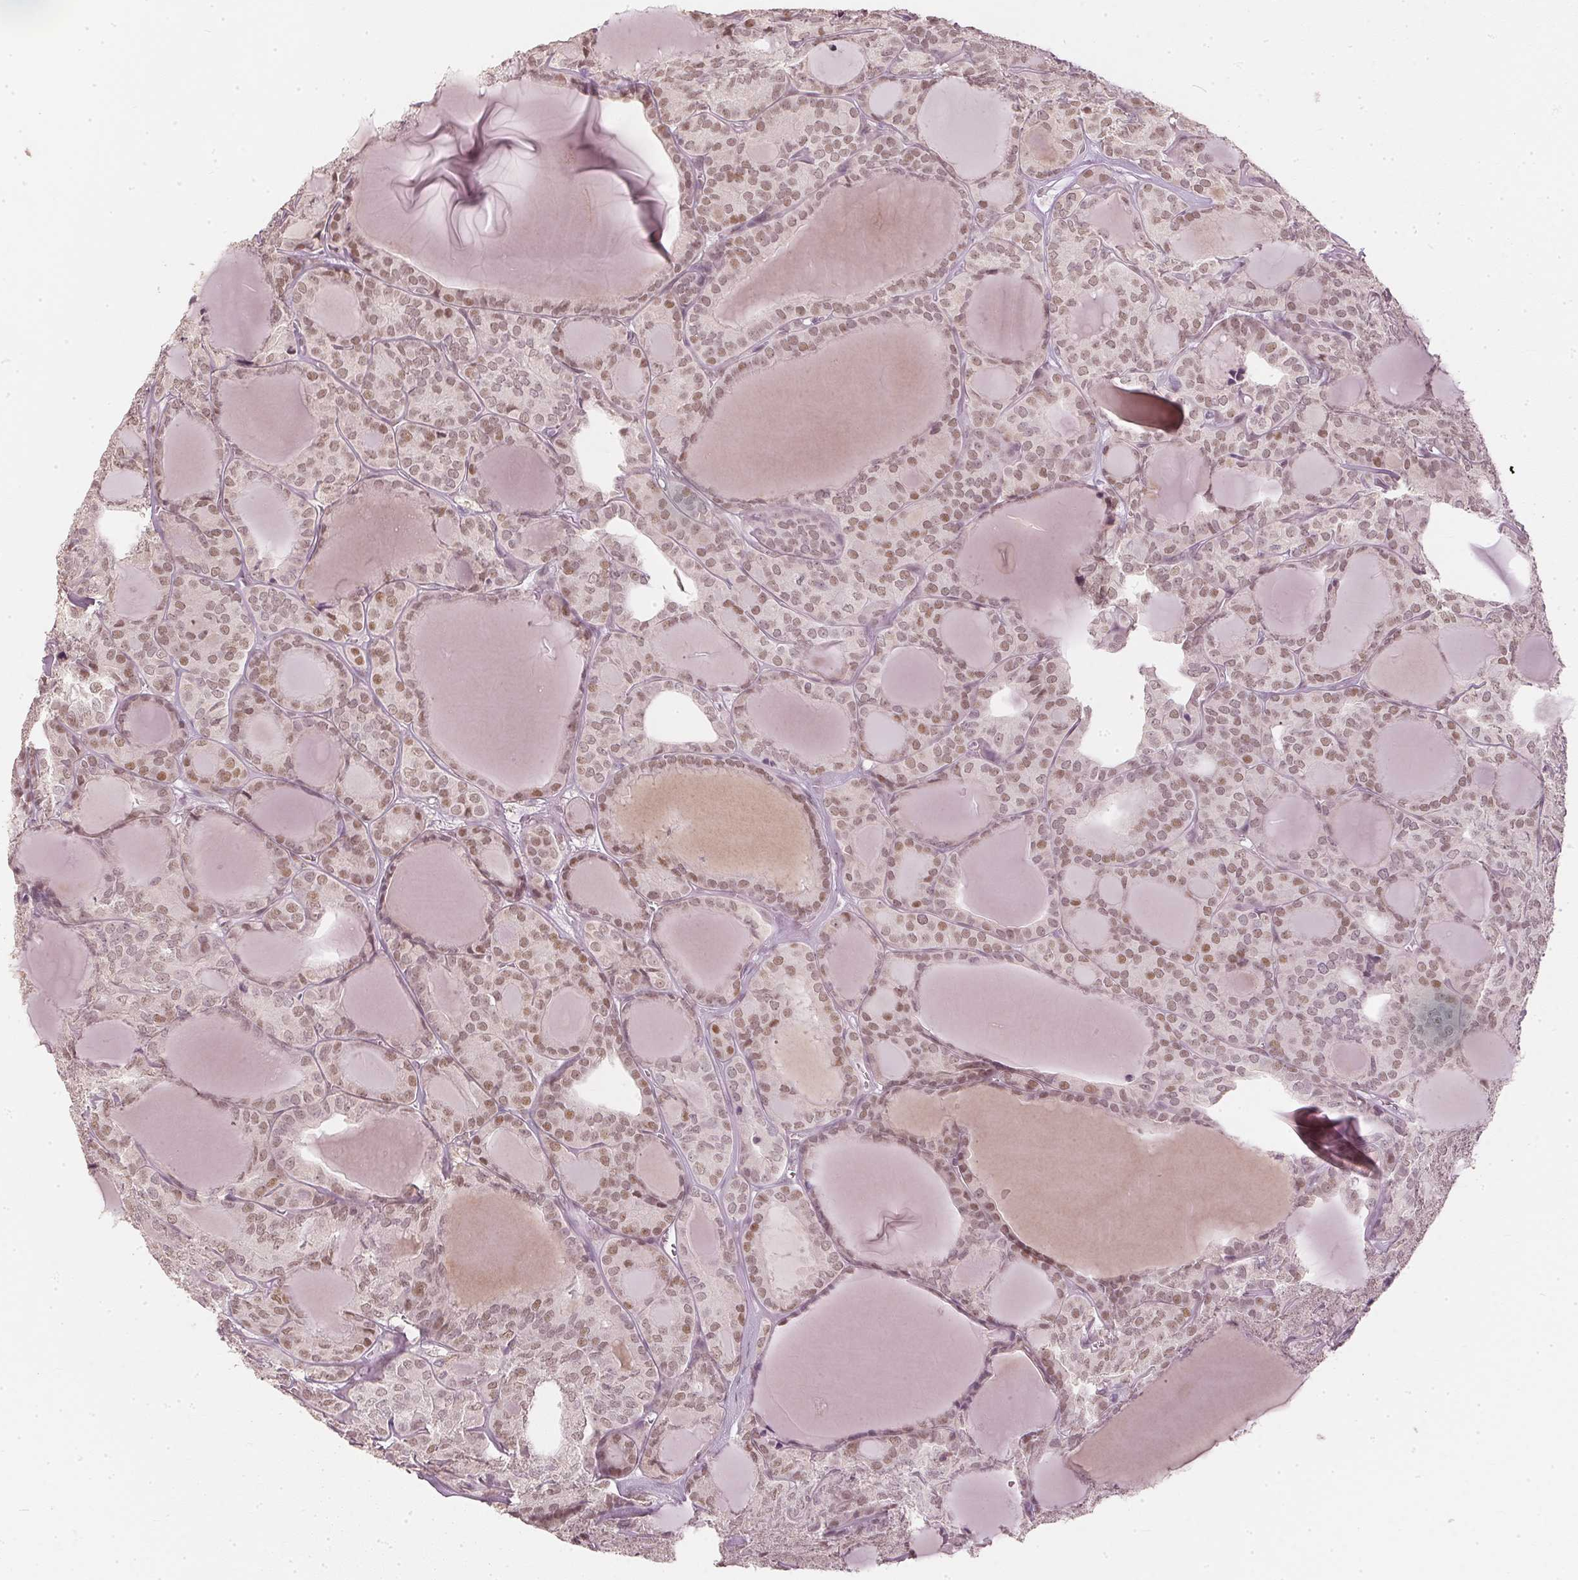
{"staining": {"intensity": "moderate", "quantity": "25%-75%", "location": "nuclear"}, "tissue": "thyroid cancer", "cell_type": "Tumor cells", "image_type": "cancer", "snomed": [{"axis": "morphology", "description": "Follicular adenoma carcinoma, NOS"}, {"axis": "topography", "description": "Thyroid gland"}], "caption": "Moderate nuclear protein staining is identified in about 25%-75% of tumor cells in thyroid cancer (follicular adenoma carcinoma).", "gene": "SLC39A3", "patient": {"sex": "male", "age": 74}}